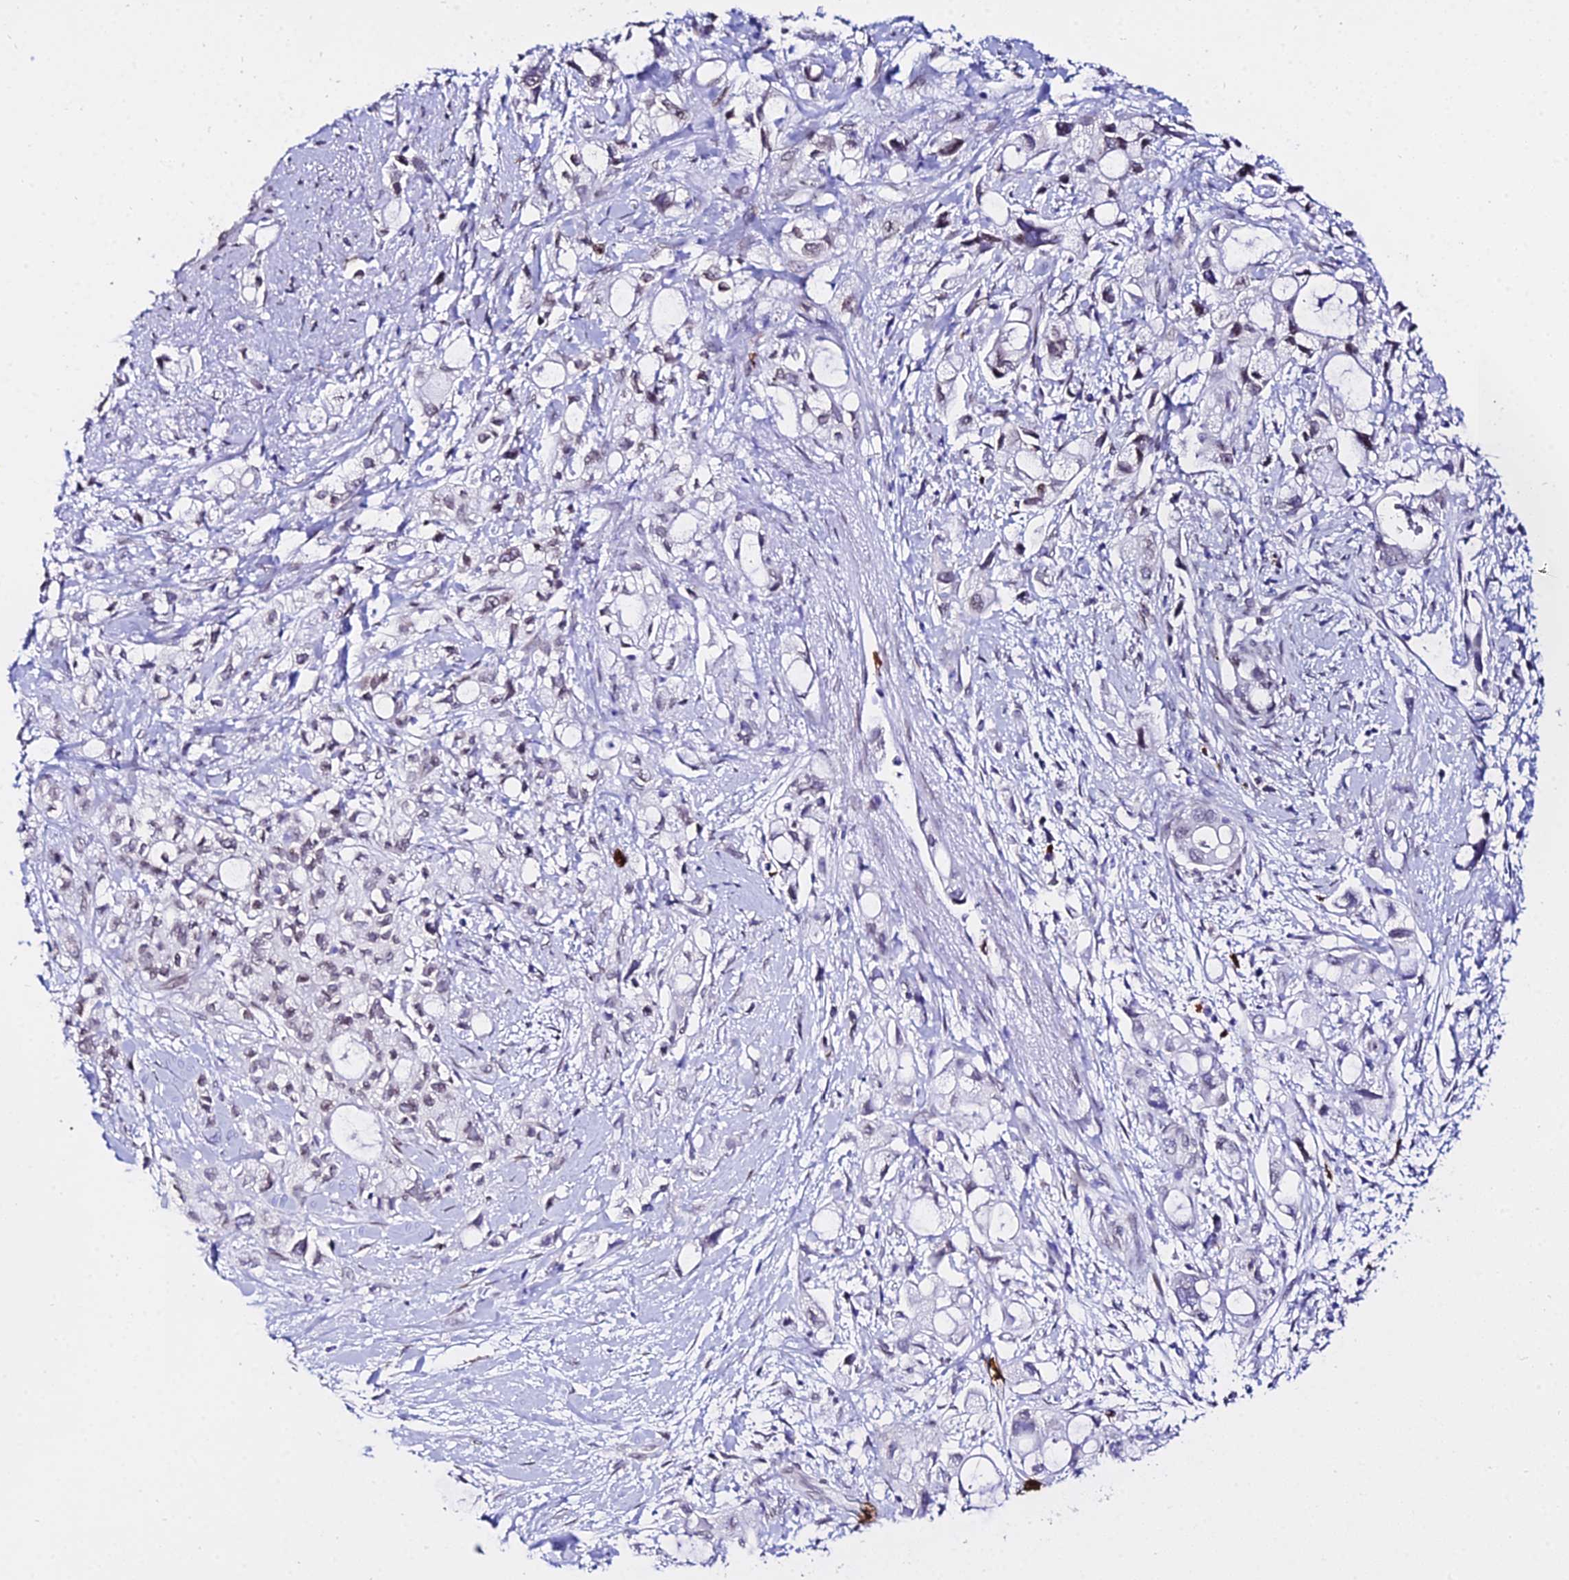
{"staining": {"intensity": "negative", "quantity": "none", "location": "none"}, "tissue": "pancreatic cancer", "cell_type": "Tumor cells", "image_type": "cancer", "snomed": [{"axis": "morphology", "description": "Adenocarcinoma, NOS"}, {"axis": "topography", "description": "Pancreas"}], "caption": "Immunohistochemical staining of human pancreatic adenocarcinoma displays no significant staining in tumor cells.", "gene": "MCM10", "patient": {"sex": "female", "age": 56}}